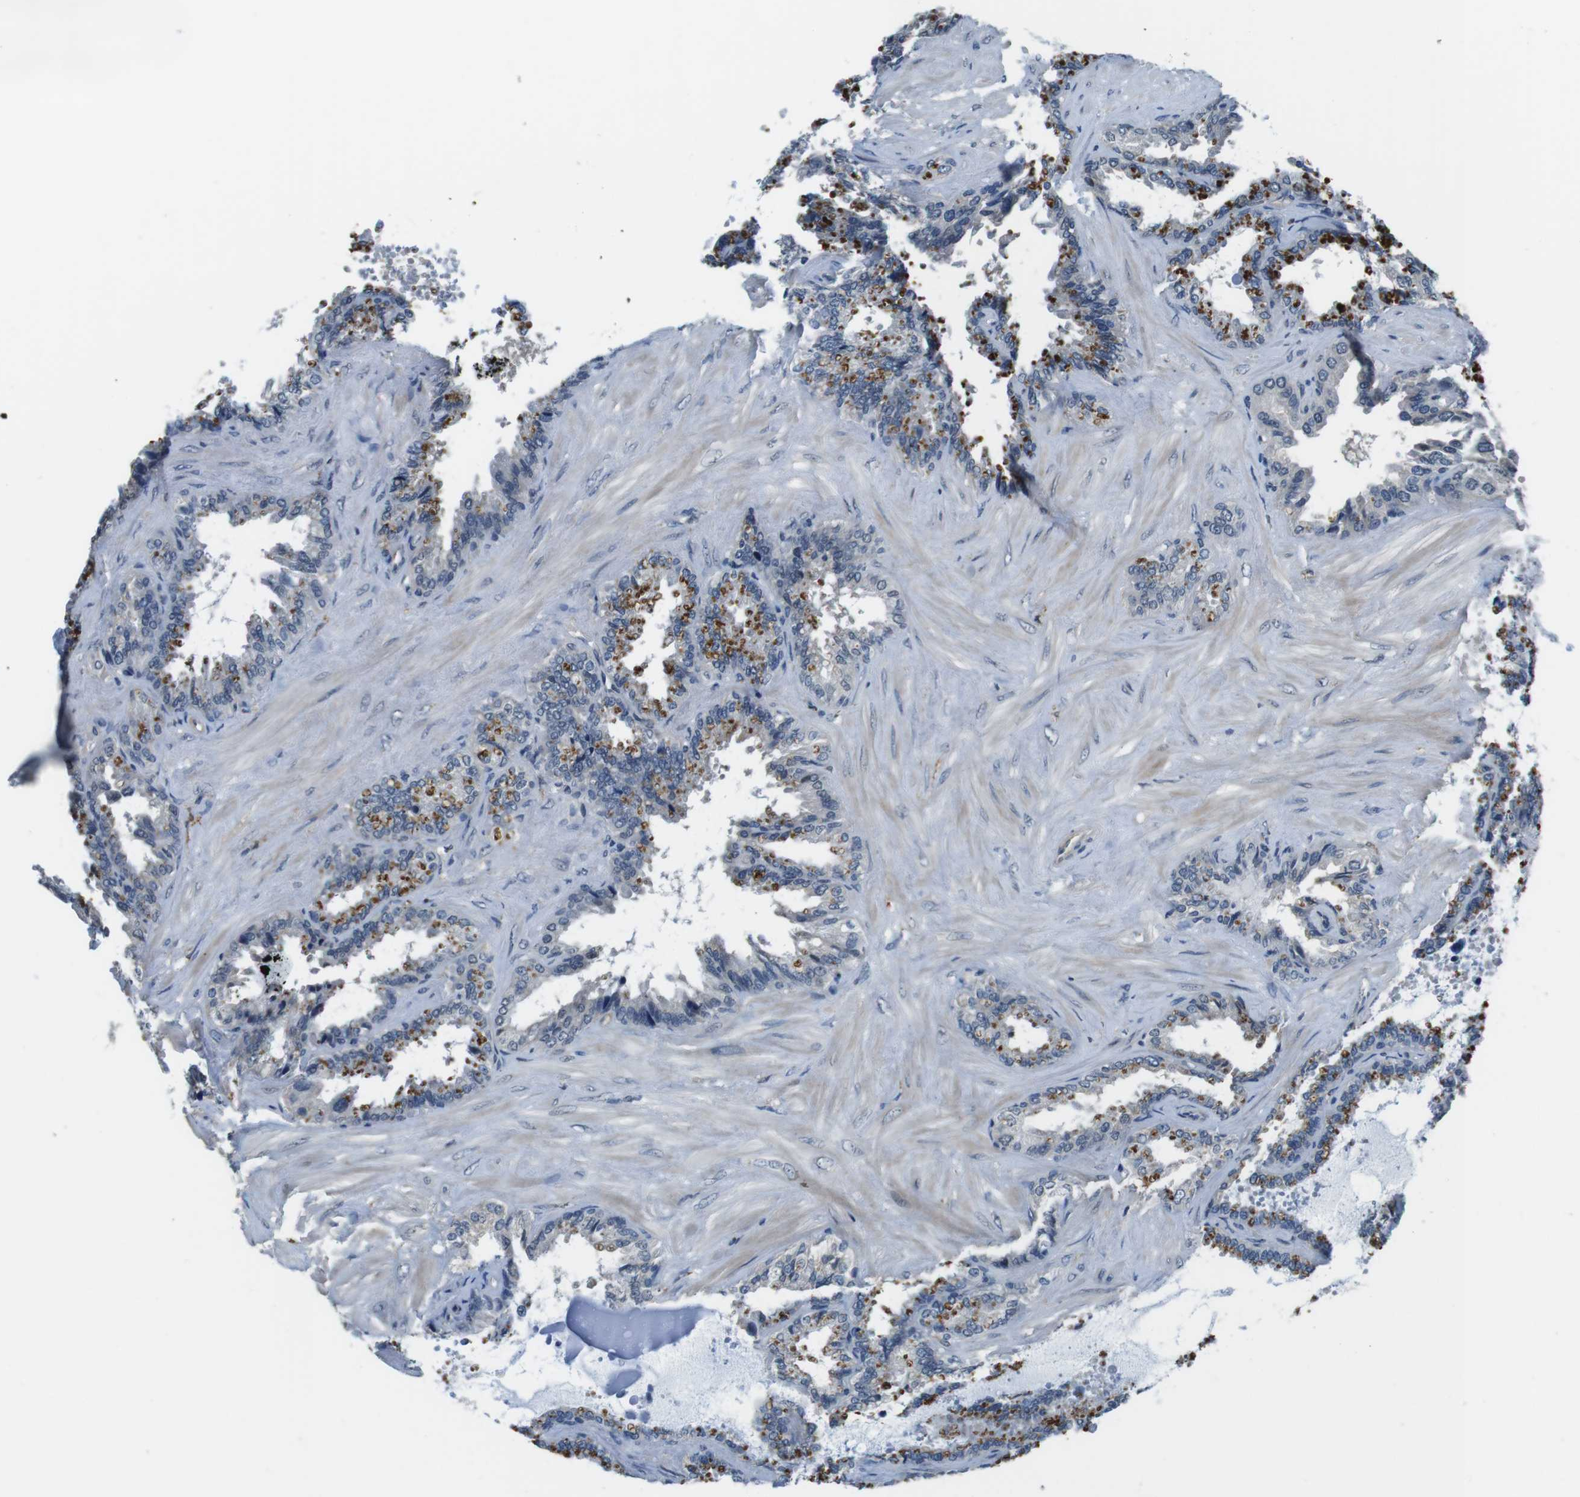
{"staining": {"intensity": "moderate", "quantity": "25%-75%", "location": "cytoplasmic/membranous"}, "tissue": "seminal vesicle", "cell_type": "Glandular cells", "image_type": "normal", "snomed": [{"axis": "morphology", "description": "Normal tissue, NOS"}, {"axis": "topography", "description": "Seminal veicle"}], "caption": "A medium amount of moderate cytoplasmic/membranous positivity is appreciated in about 25%-75% of glandular cells in normal seminal vesicle.", "gene": "CD163L1", "patient": {"sex": "male", "age": 46}}